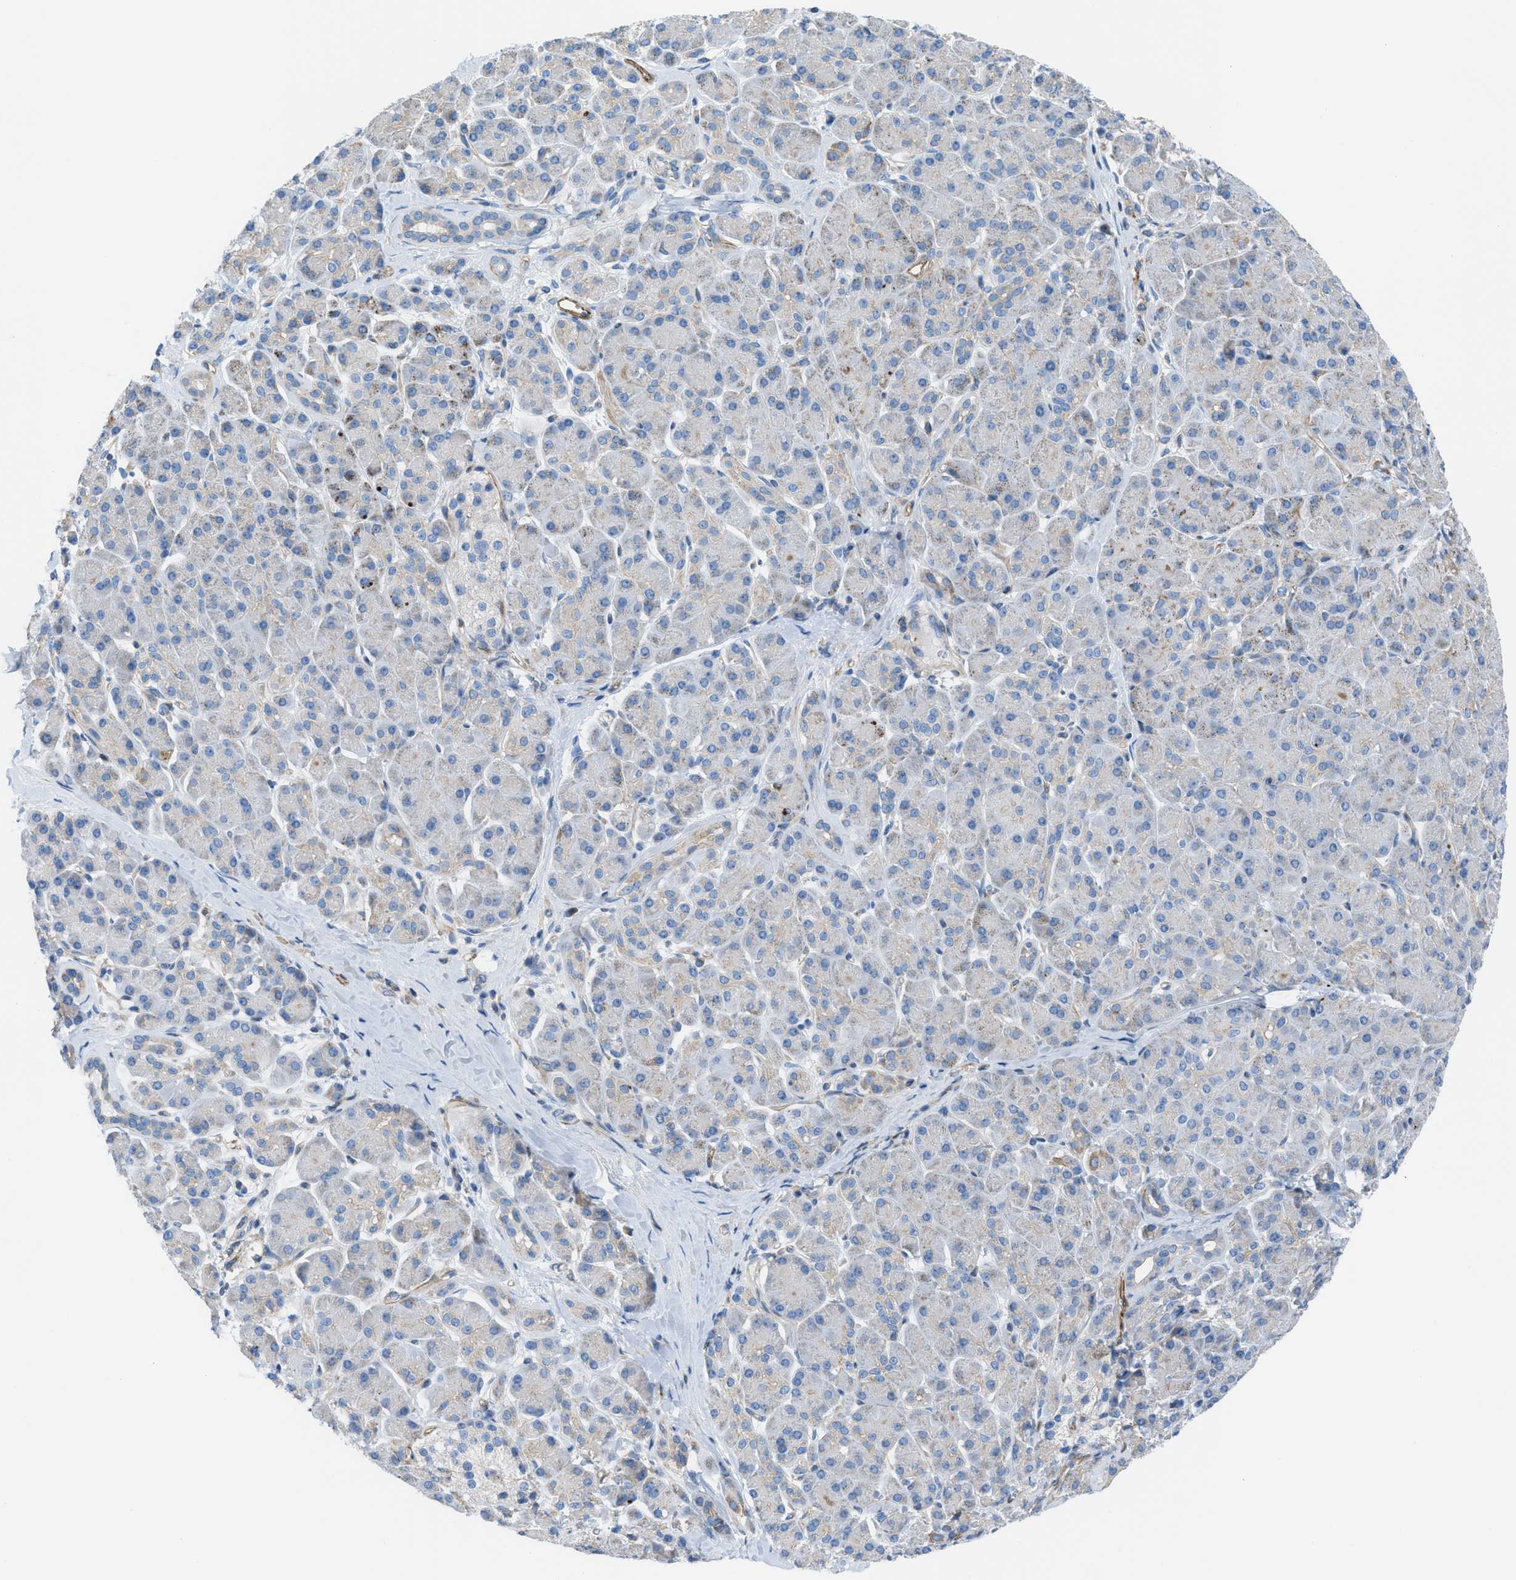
{"staining": {"intensity": "moderate", "quantity": "<25%", "location": "cytoplasmic/membranous"}, "tissue": "pancreatic cancer", "cell_type": "Tumor cells", "image_type": "cancer", "snomed": [{"axis": "morphology", "description": "Adenocarcinoma, NOS"}, {"axis": "topography", "description": "Pancreas"}], "caption": "The photomicrograph exhibits immunohistochemical staining of pancreatic adenocarcinoma. There is moderate cytoplasmic/membranous staining is present in approximately <25% of tumor cells.", "gene": "KCNH7", "patient": {"sex": "male", "age": 55}}